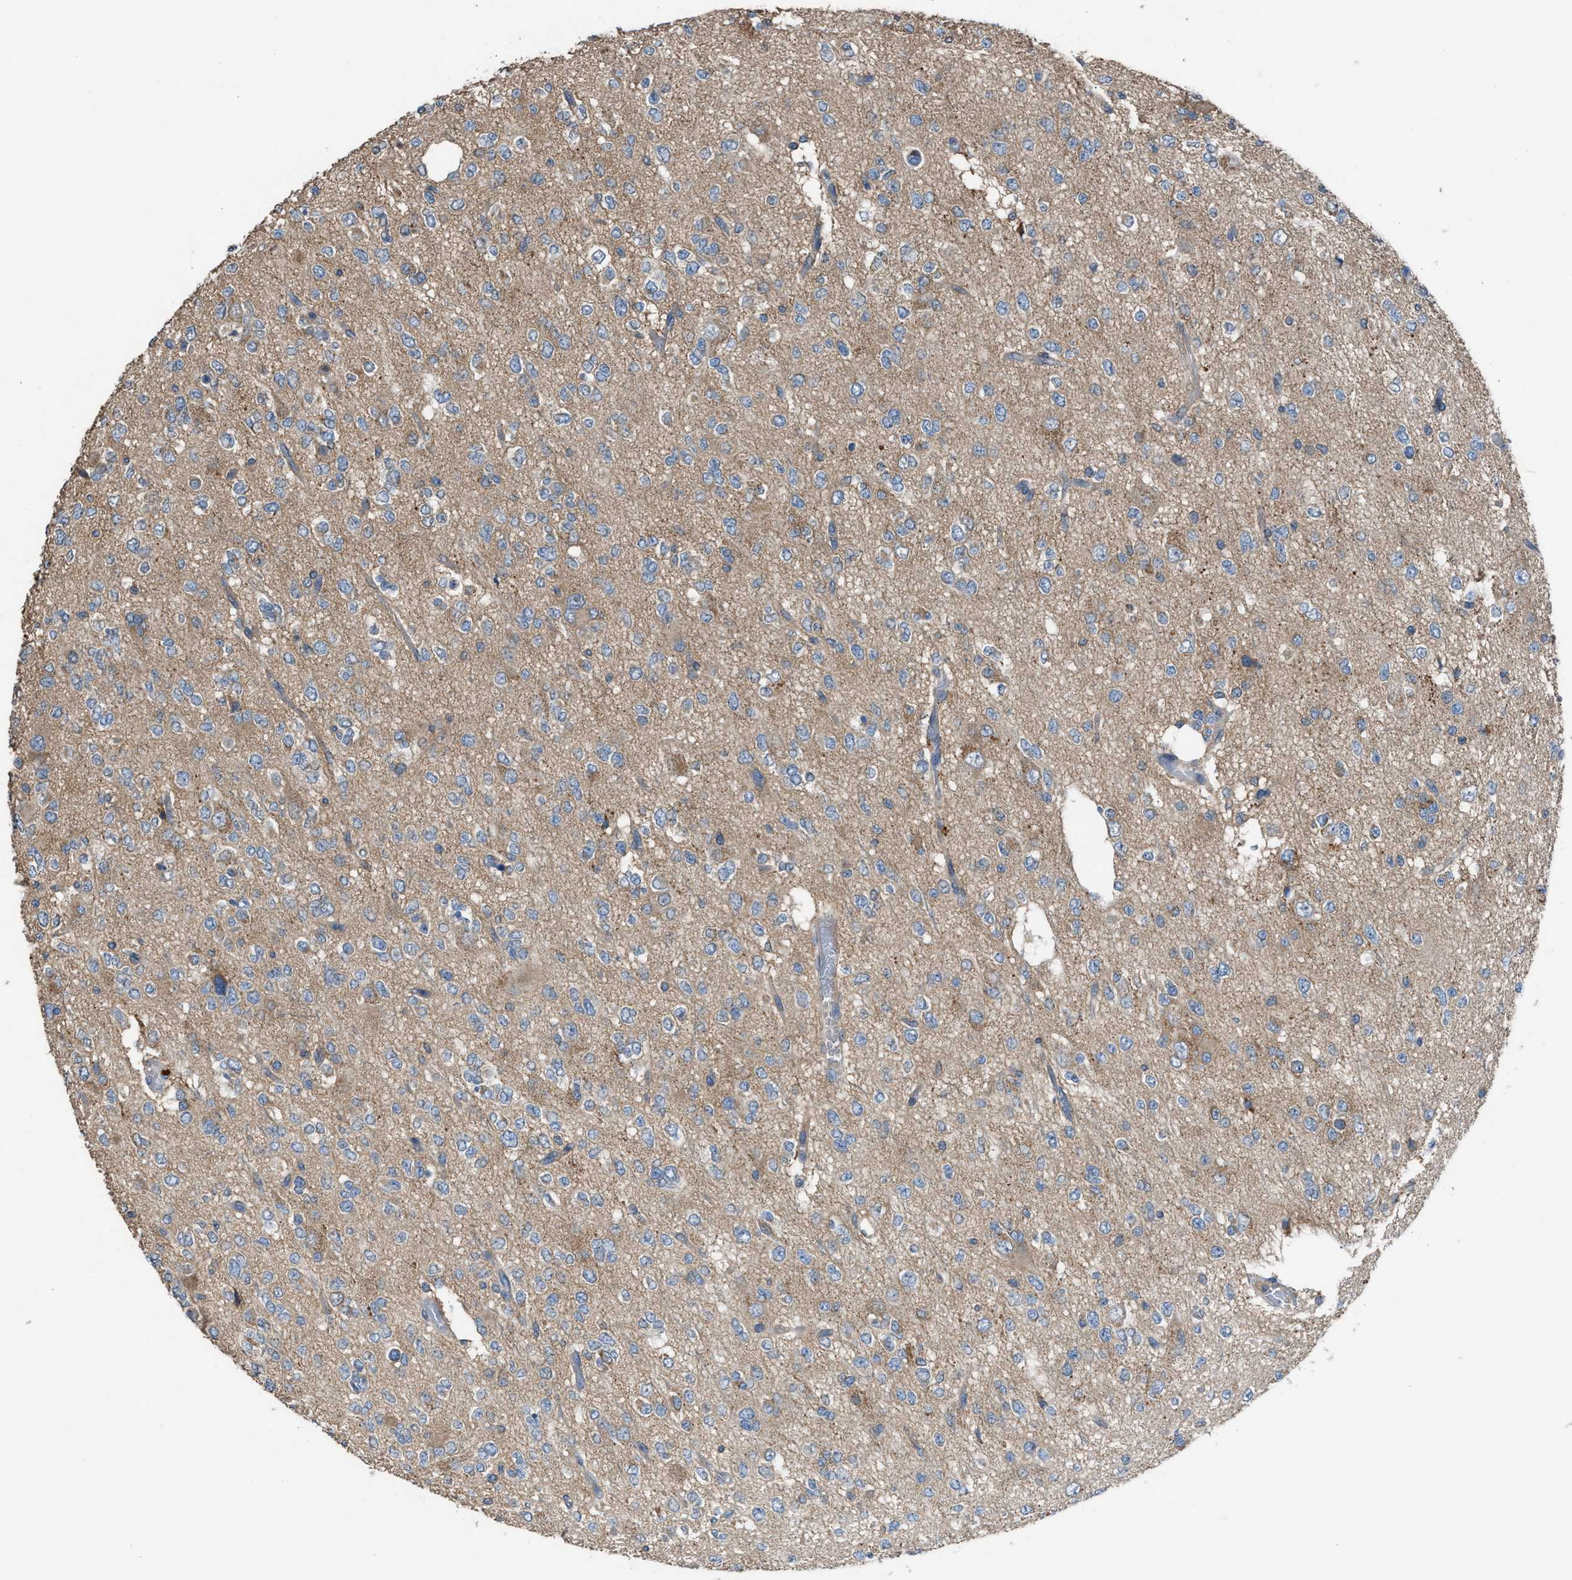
{"staining": {"intensity": "weak", "quantity": "<25%", "location": "cytoplasmic/membranous"}, "tissue": "glioma", "cell_type": "Tumor cells", "image_type": "cancer", "snomed": [{"axis": "morphology", "description": "Glioma, malignant, Low grade"}, {"axis": "topography", "description": "Brain"}], "caption": "Immunohistochemistry of human glioma reveals no positivity in tumor cells. (Brightfield microscopy of DAB (3,3'-diaminobenzidine) IHC at high magnification).", "gene": "TPK1", "patient": {"sex": "male", "age": 38}}